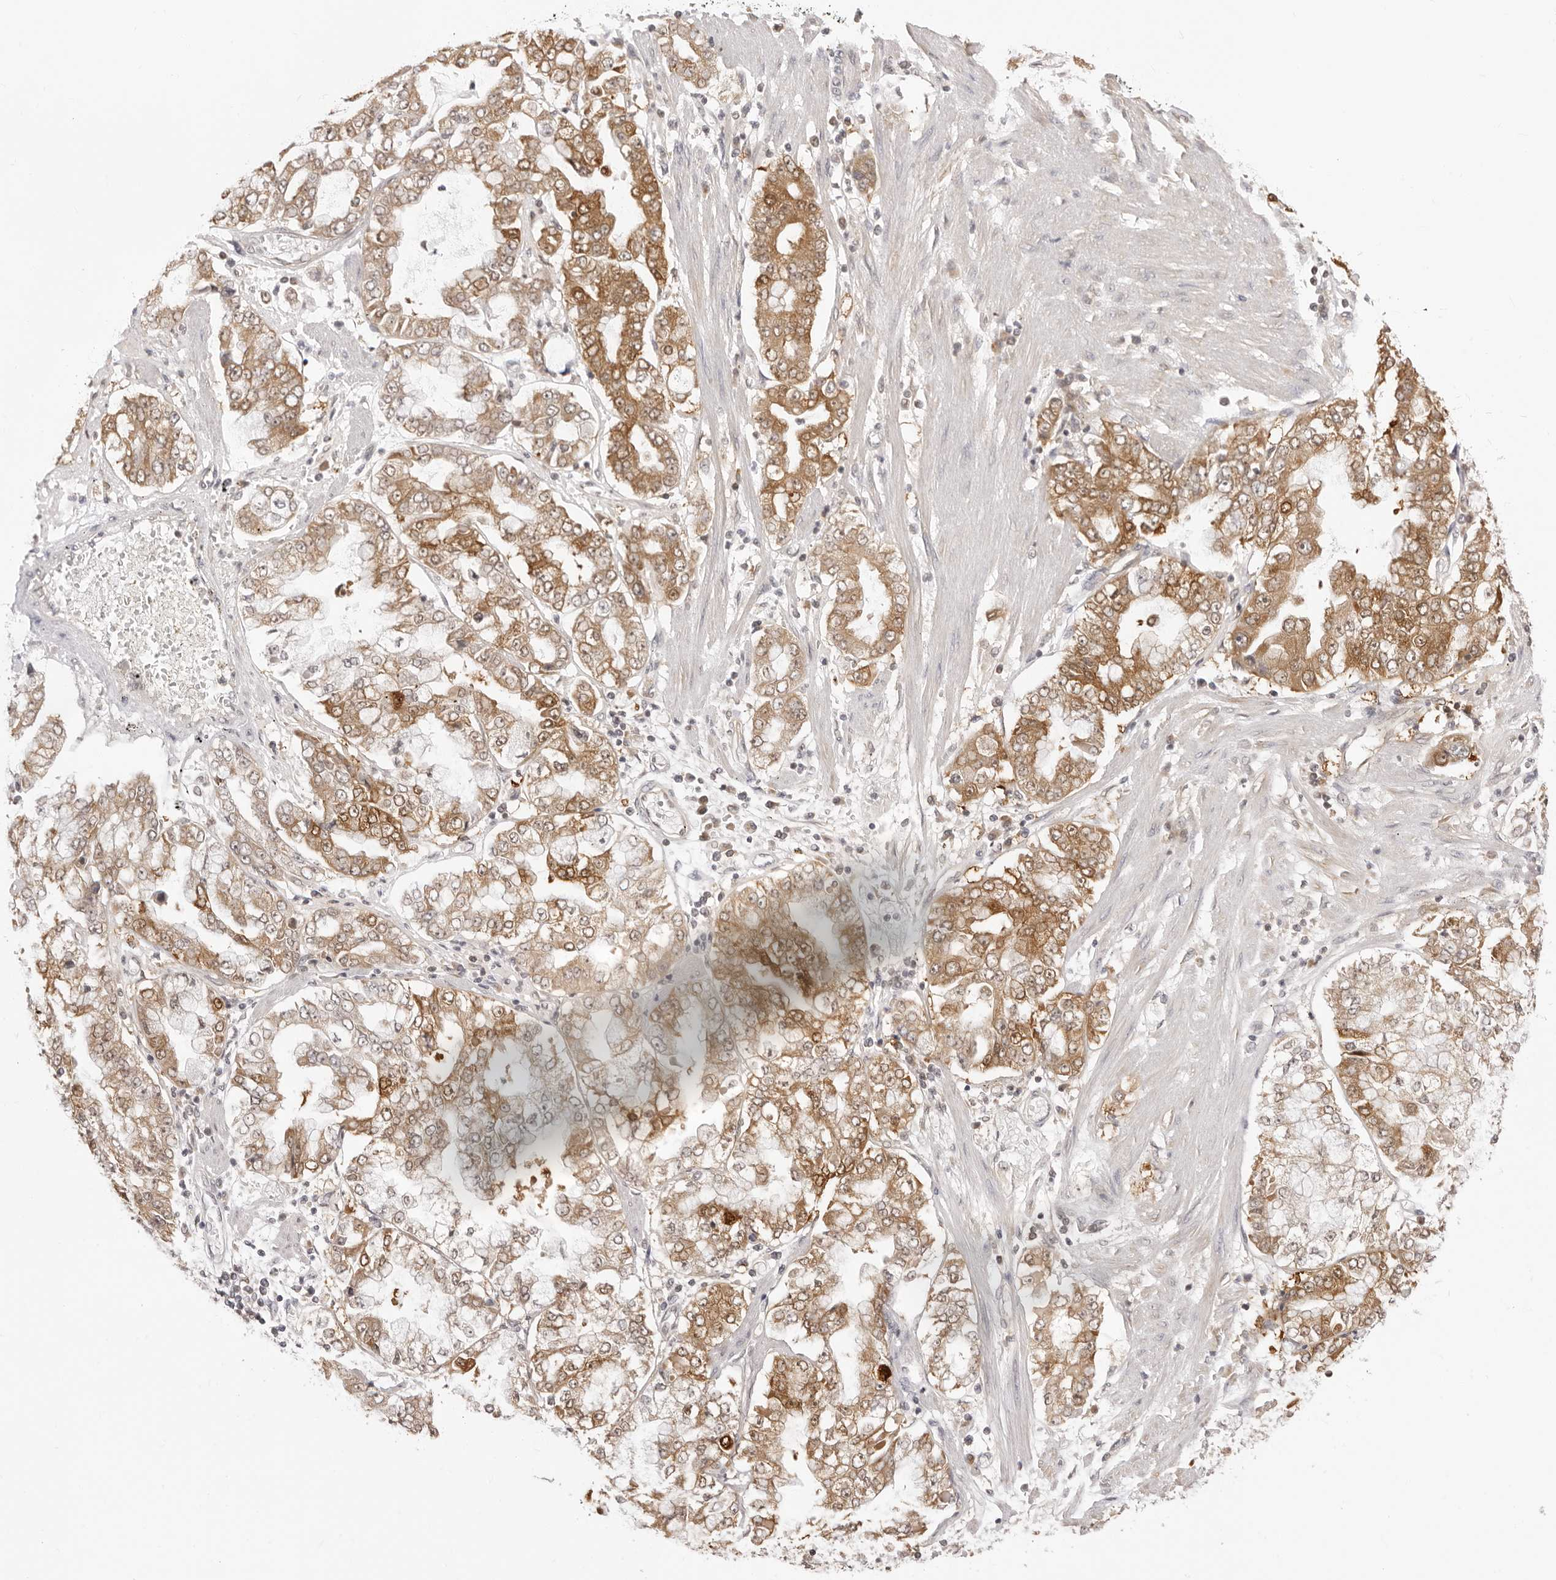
{"staining": {"intensity": "moderate", "quantity": ">75%", "location": "cytoplasmic/membranous"}, "tissue": "stomach cancer", "cell_type": "Tumor cells", "image_type": "cancer", "snomed": [{"axis": "morphology", "description": "Adenocarcinoma, NOS"}, {"axis": "topography", "description": "Stomach"}], "caption": "Brown immunohistochemical staining in stomach cancer reveals moderate cytoplasmic/membranous expression in approximately >75% of tumor cells. (Stains: DAB (3,3'-diaminobenzidine) in brown, nuclei in blue, Microscopy: brightfield microscopy at high magnification).", "gene": "FDPS", "patient": {"sex": "male", "age": 76}}